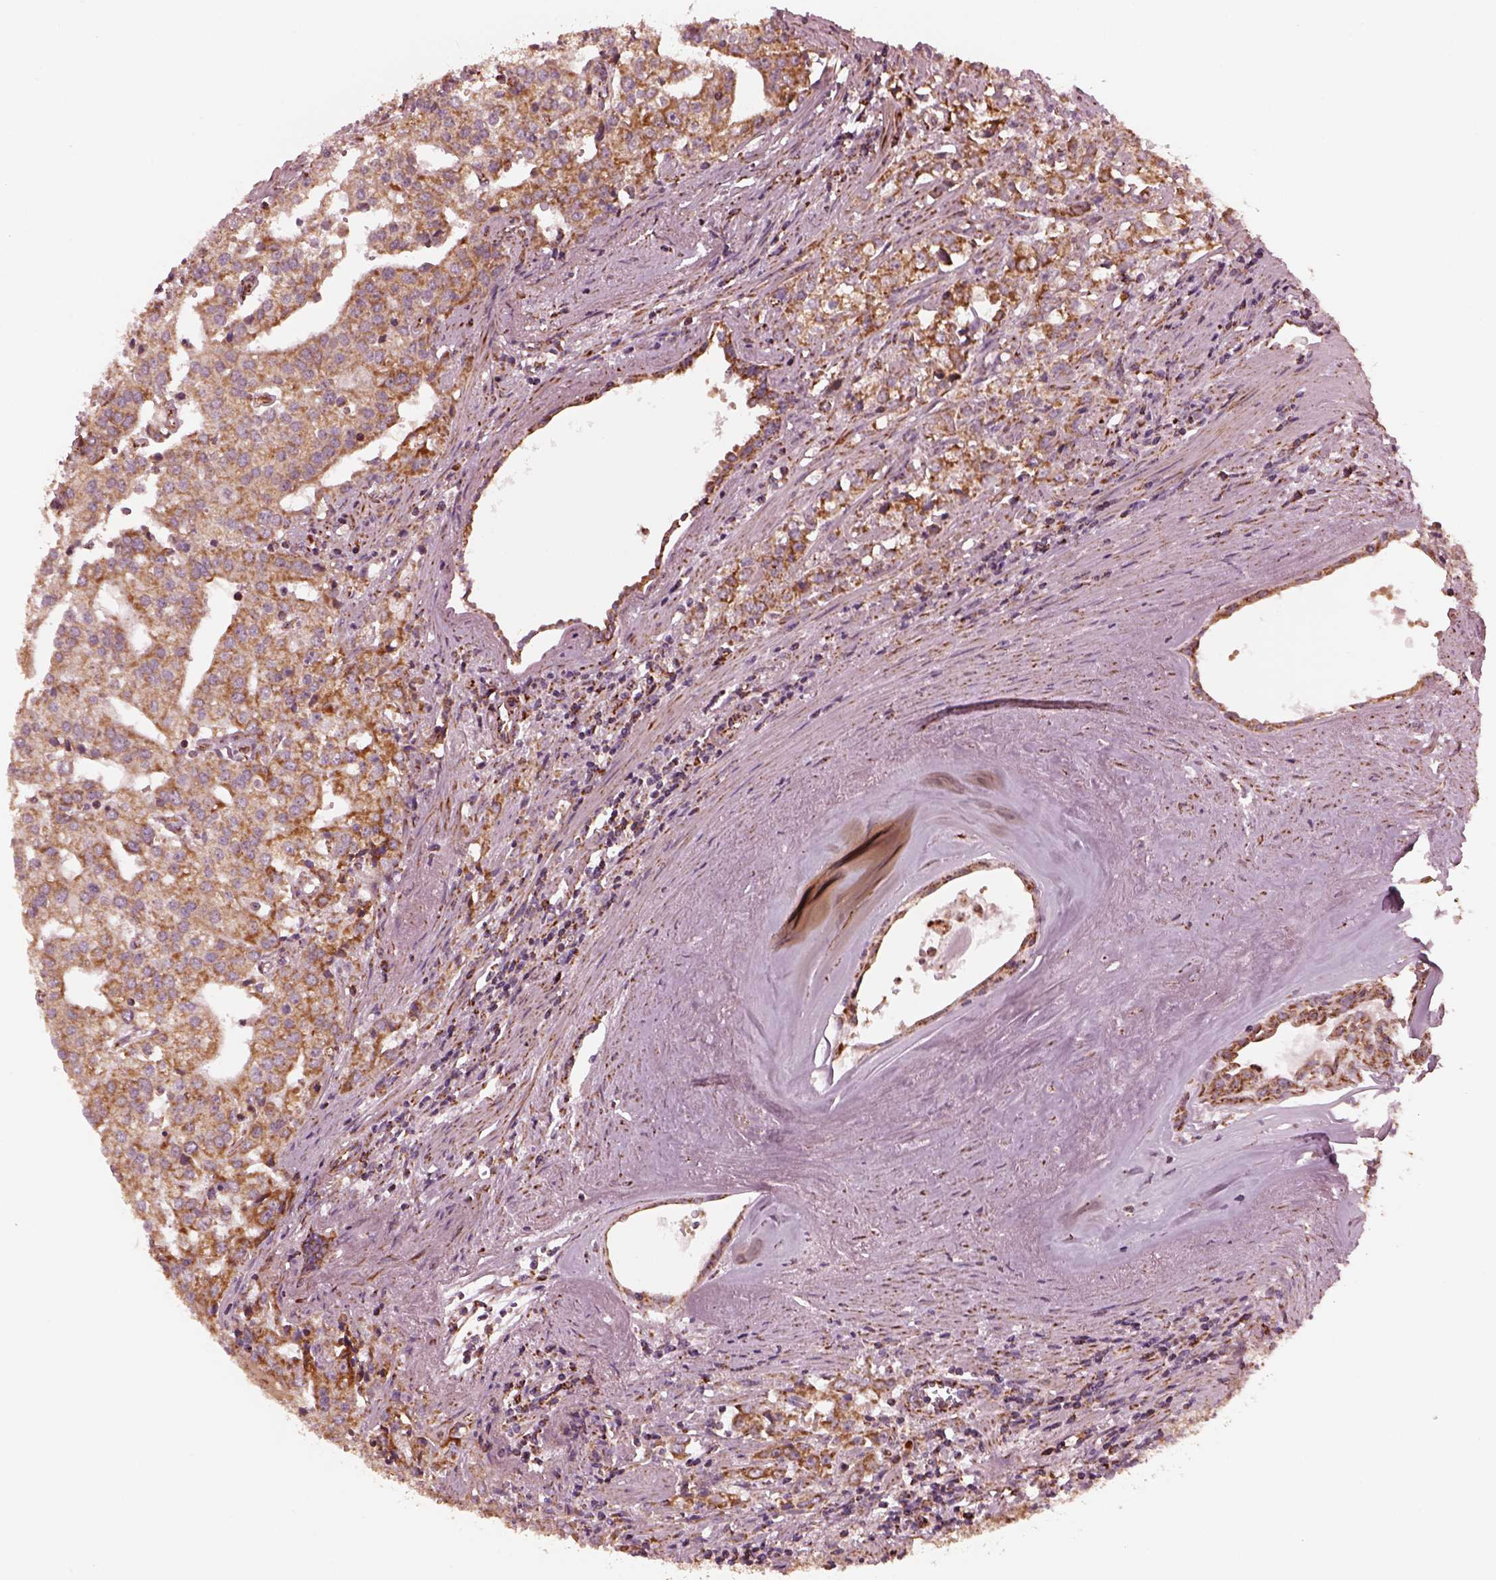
{"staining": {"intensity": "strong", "quantity": ">75%", "location": "cytoplasmic/membranous"}, "tissue": "prostate cancer", "cell_type": "Tumor cells", "image_type": "cancer", "snomed": [{"axis": "morphology", "description": "Adenocarcinoma, High grade"}, {"axis": "topography", "description": "Prostate"}], "caption": "About >75% of tumor cells in human prostate cancer (high-grade adenocarcinoma) demonstrate strong cytoplasmic/membranous protein staining as visualized by brown immunohistochemical staining.", "gene": "NDUFB10", "patient": {"sex": "male", "age": 68}}